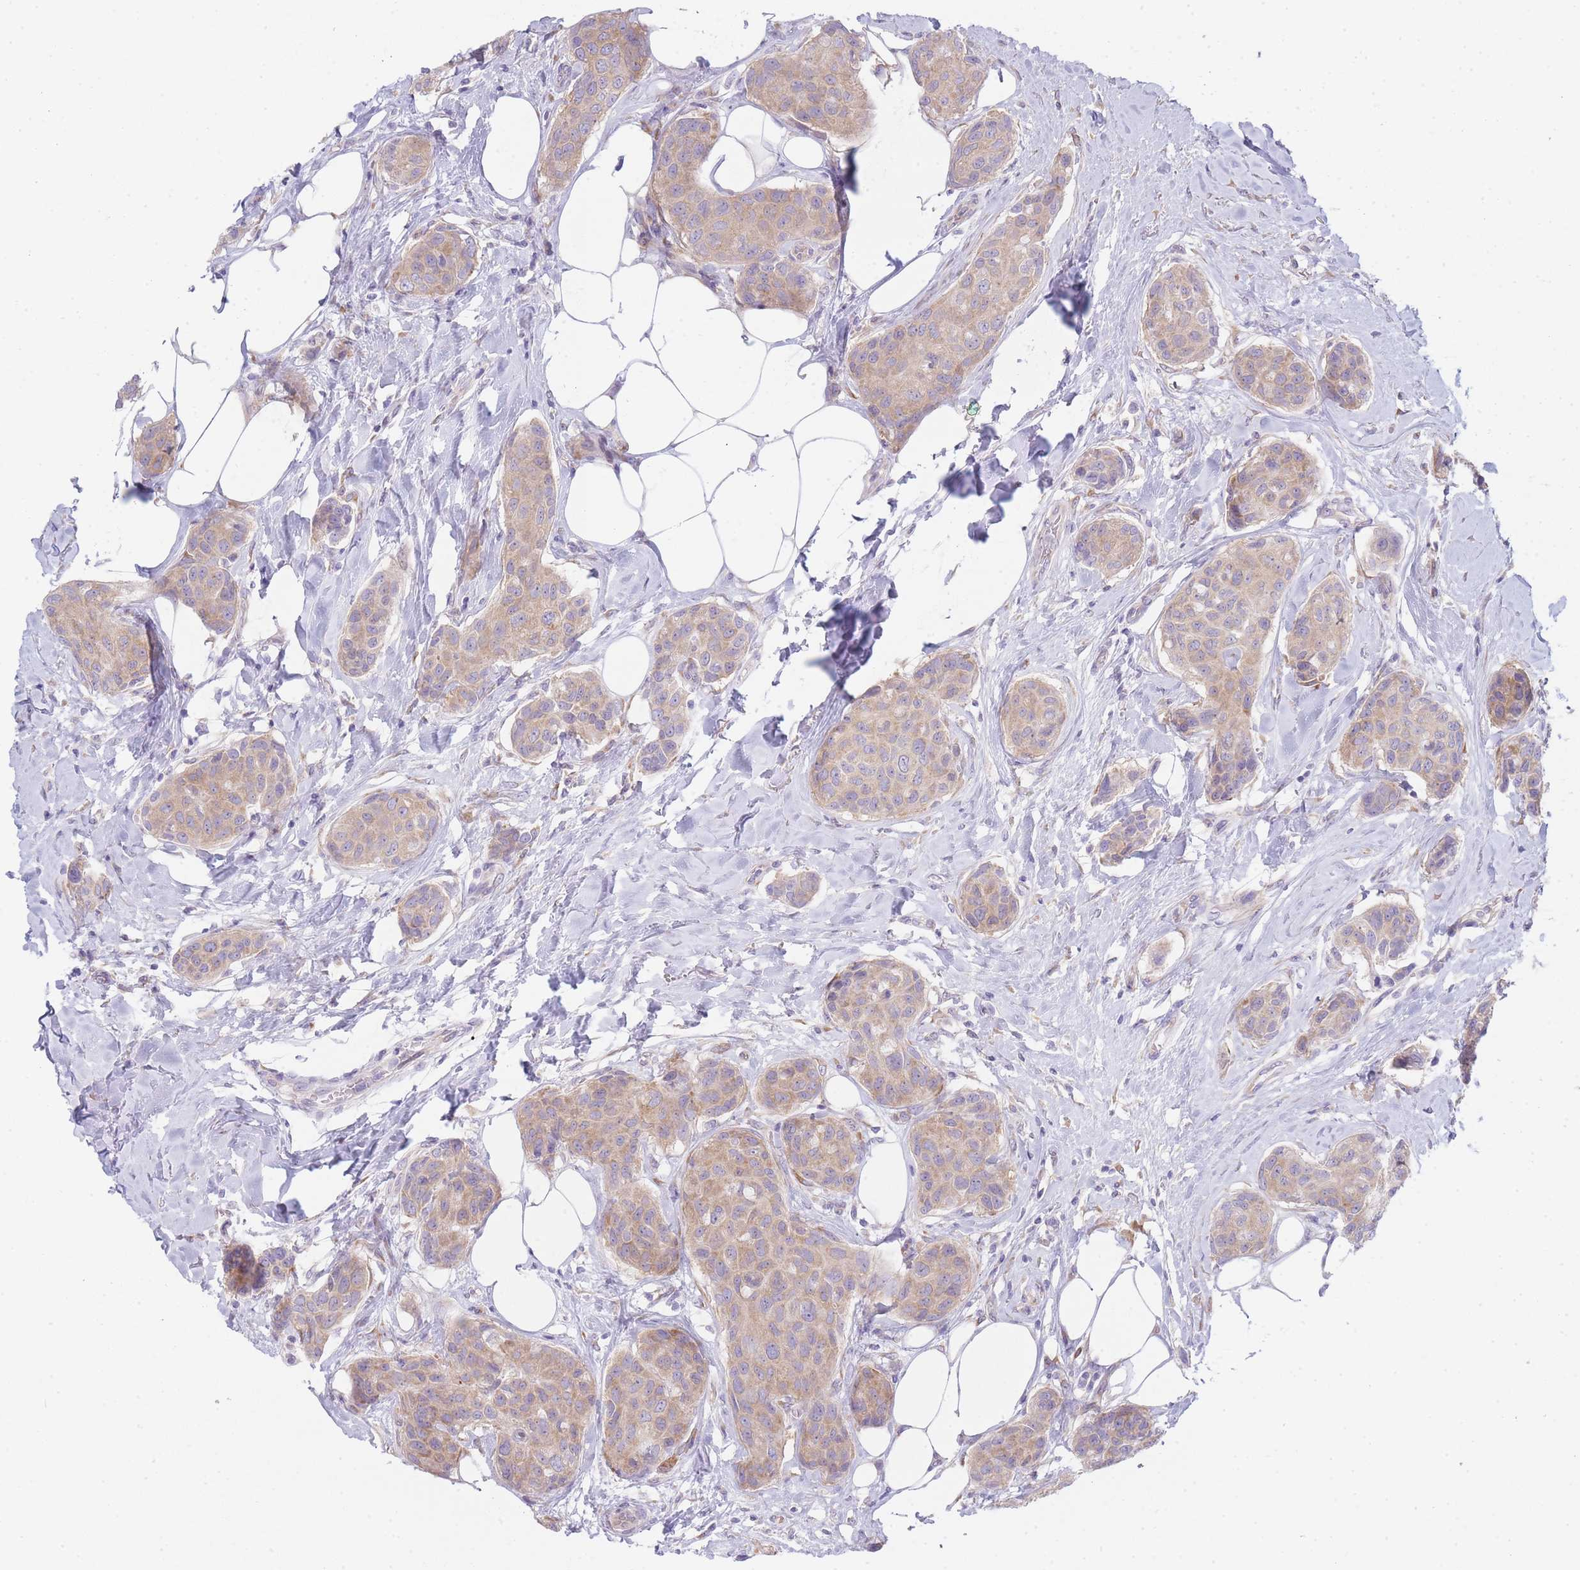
{"staining": {"intensity": "weak", "quantity": ">75%", "location": "cytoplasmic/membranous"}, "tissue": "breast cancer", "cell_type": "Tumor cells", "image_type": "cancer", "snomed": [{"axis": "morphology", "description": "Duct carcinoma"}, {"axis": "topography", "description": "Breast"}, {"axis": "topography", "description": "Lymph node"}], "caption": "The image exhibits immunohistochemical staining of breast cancer (intraductal carcinoma). There is weak cytoplasmic/membranous positivity is present in about >75% of tumor cells.", "gene": "OR5L2", "patient": {"sex": "female", "age": 80}}